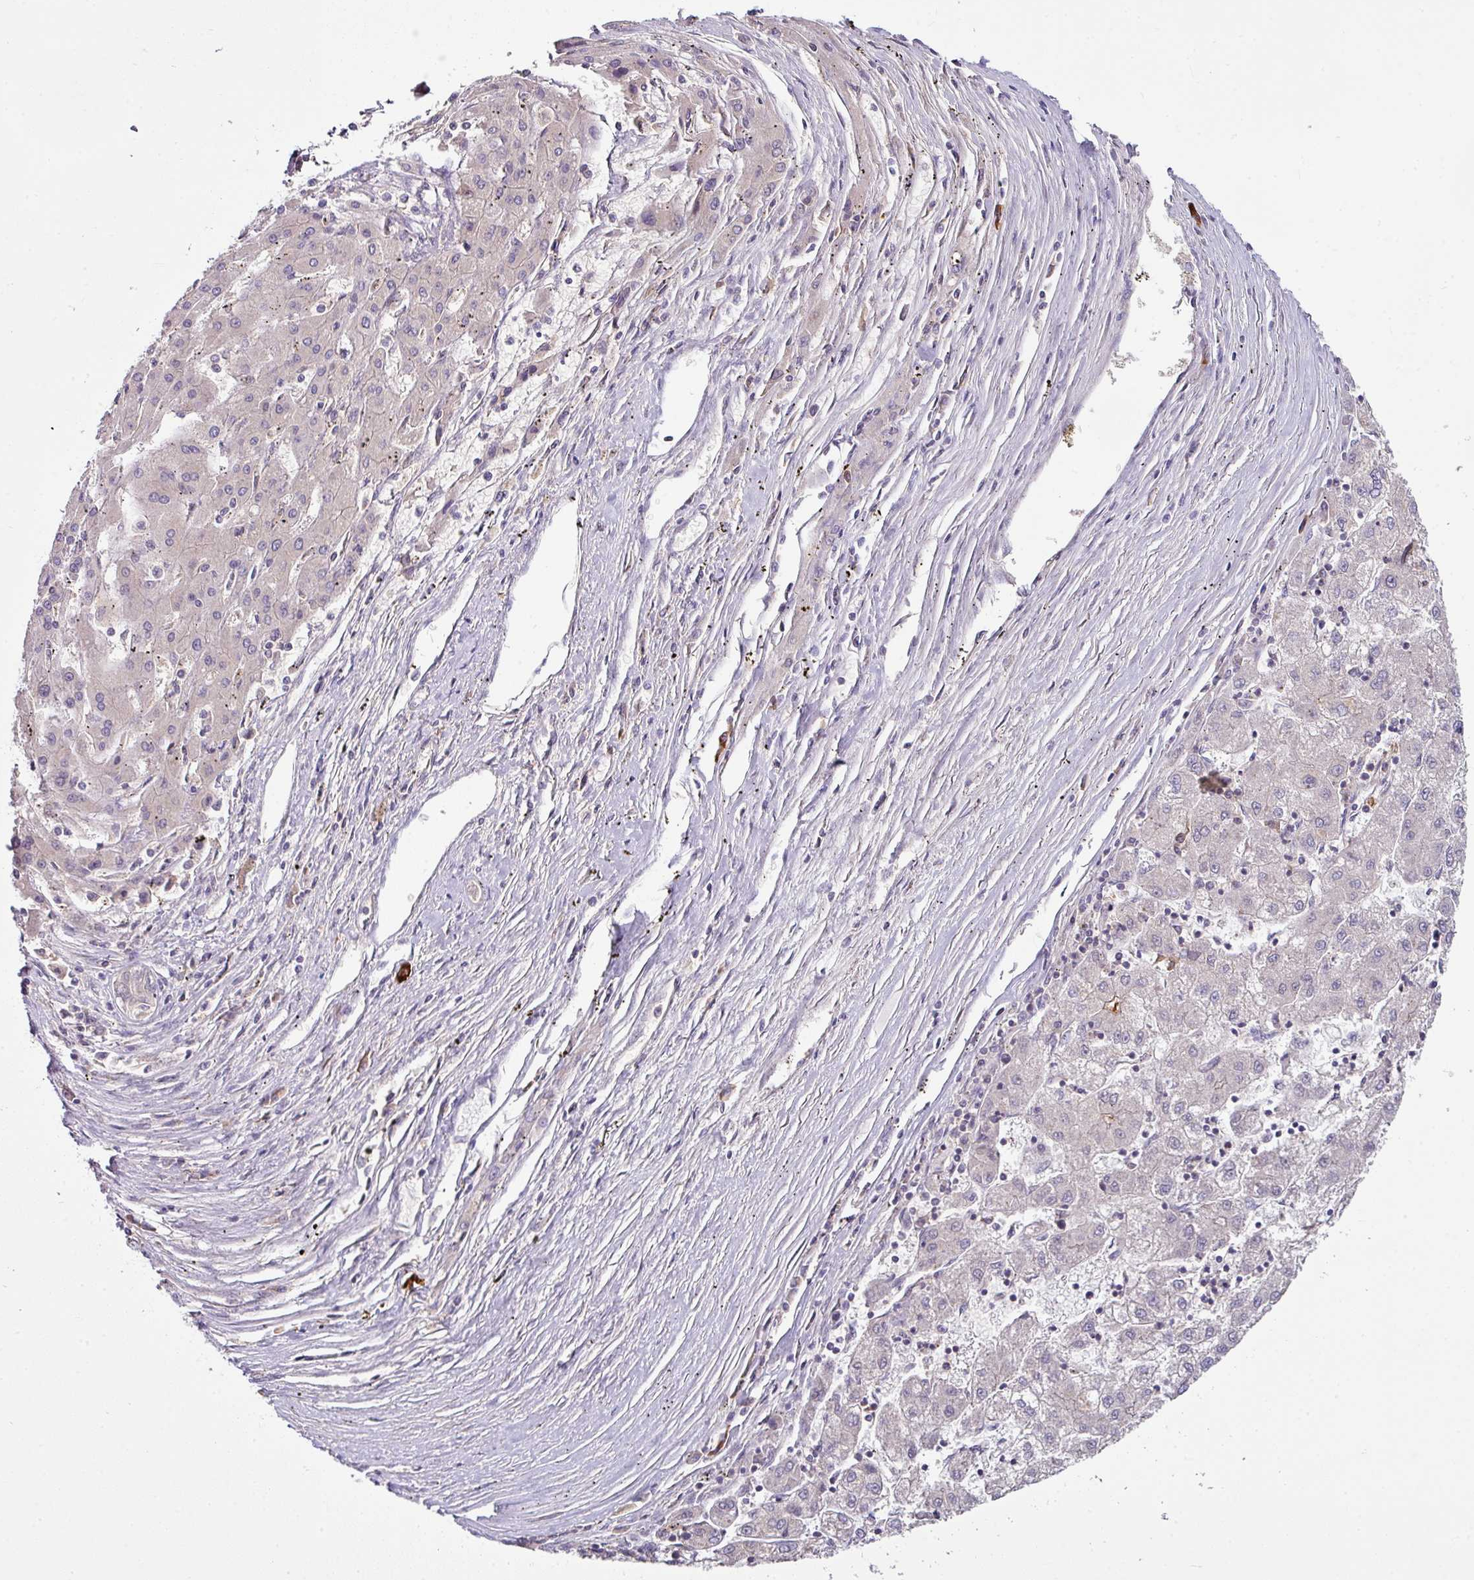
{"staining": {"intensity": "negative", "quantity": "none", "location": "none"}, "tissue": "liver cancer", "cell_type": "Tumor cells", "image_type": "cancer", "snomed": [{"axis": "morphology", "description": "Carcinoma, Hepatocellular, NOS"}, {"axis": "topography", "description": "Liver"}], "caption": "Immunohistochemical staining of liver cancer shows no significant staining in tumor cells.", "gene": "SLAMF6", "patient": {"sex": "male", "age": 72}}